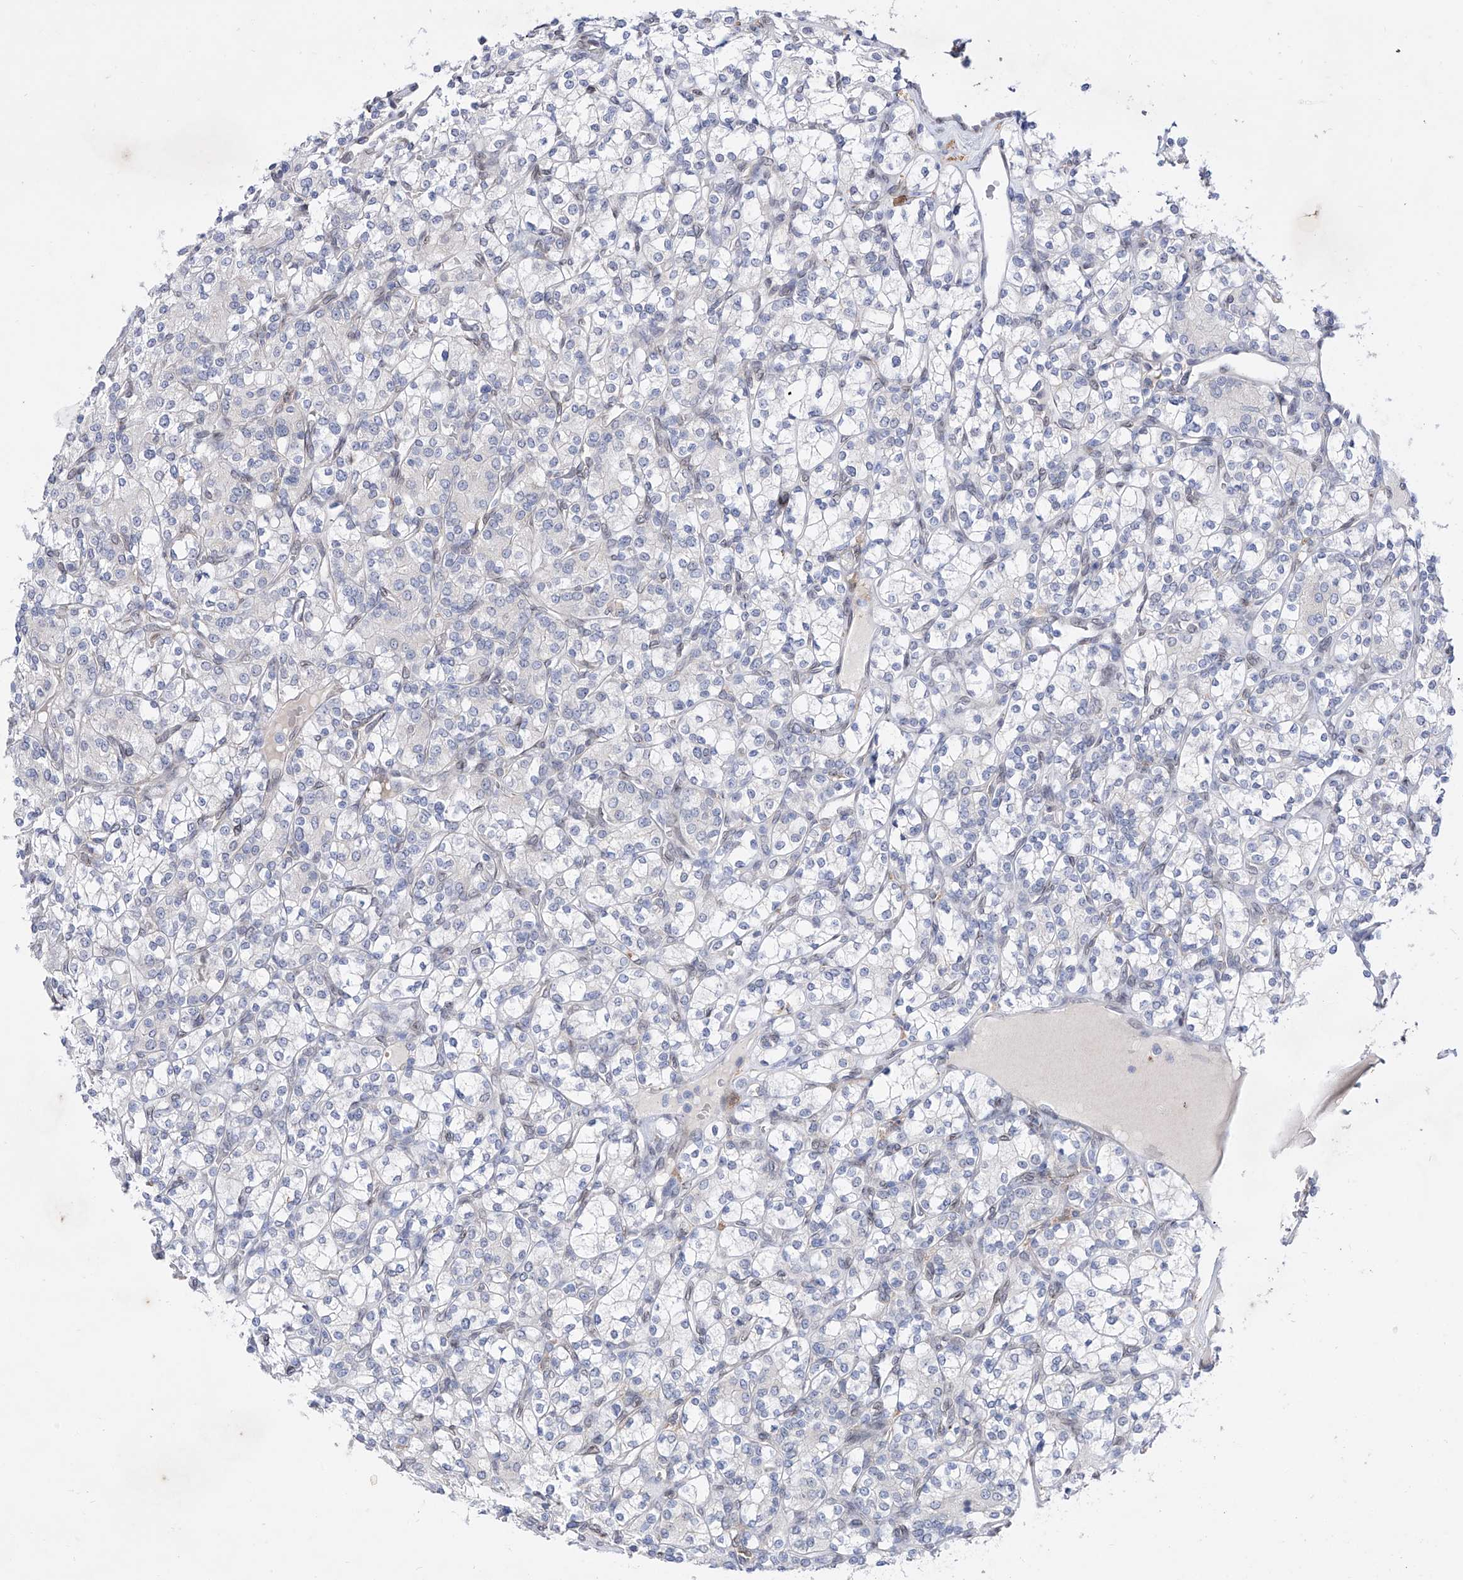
{"staining": {"intensity": "negative", "quantity": "none", "location": "none"}, "tissue": "renal cancer", "cell_type": "Tumor cells", "image_type": "cancer", "snomed": [{"axis": "morphology", "description": "Adenocarcinoma, NOS"}, {"axis": "topography", "description": "Kidney"}], "caption": "DAB immunohistochemical staining of renal cancer reveals no significant staining in tumor cells.", "gene": "LCLAT1", "patient": {"sex": "male", "age": 77}}